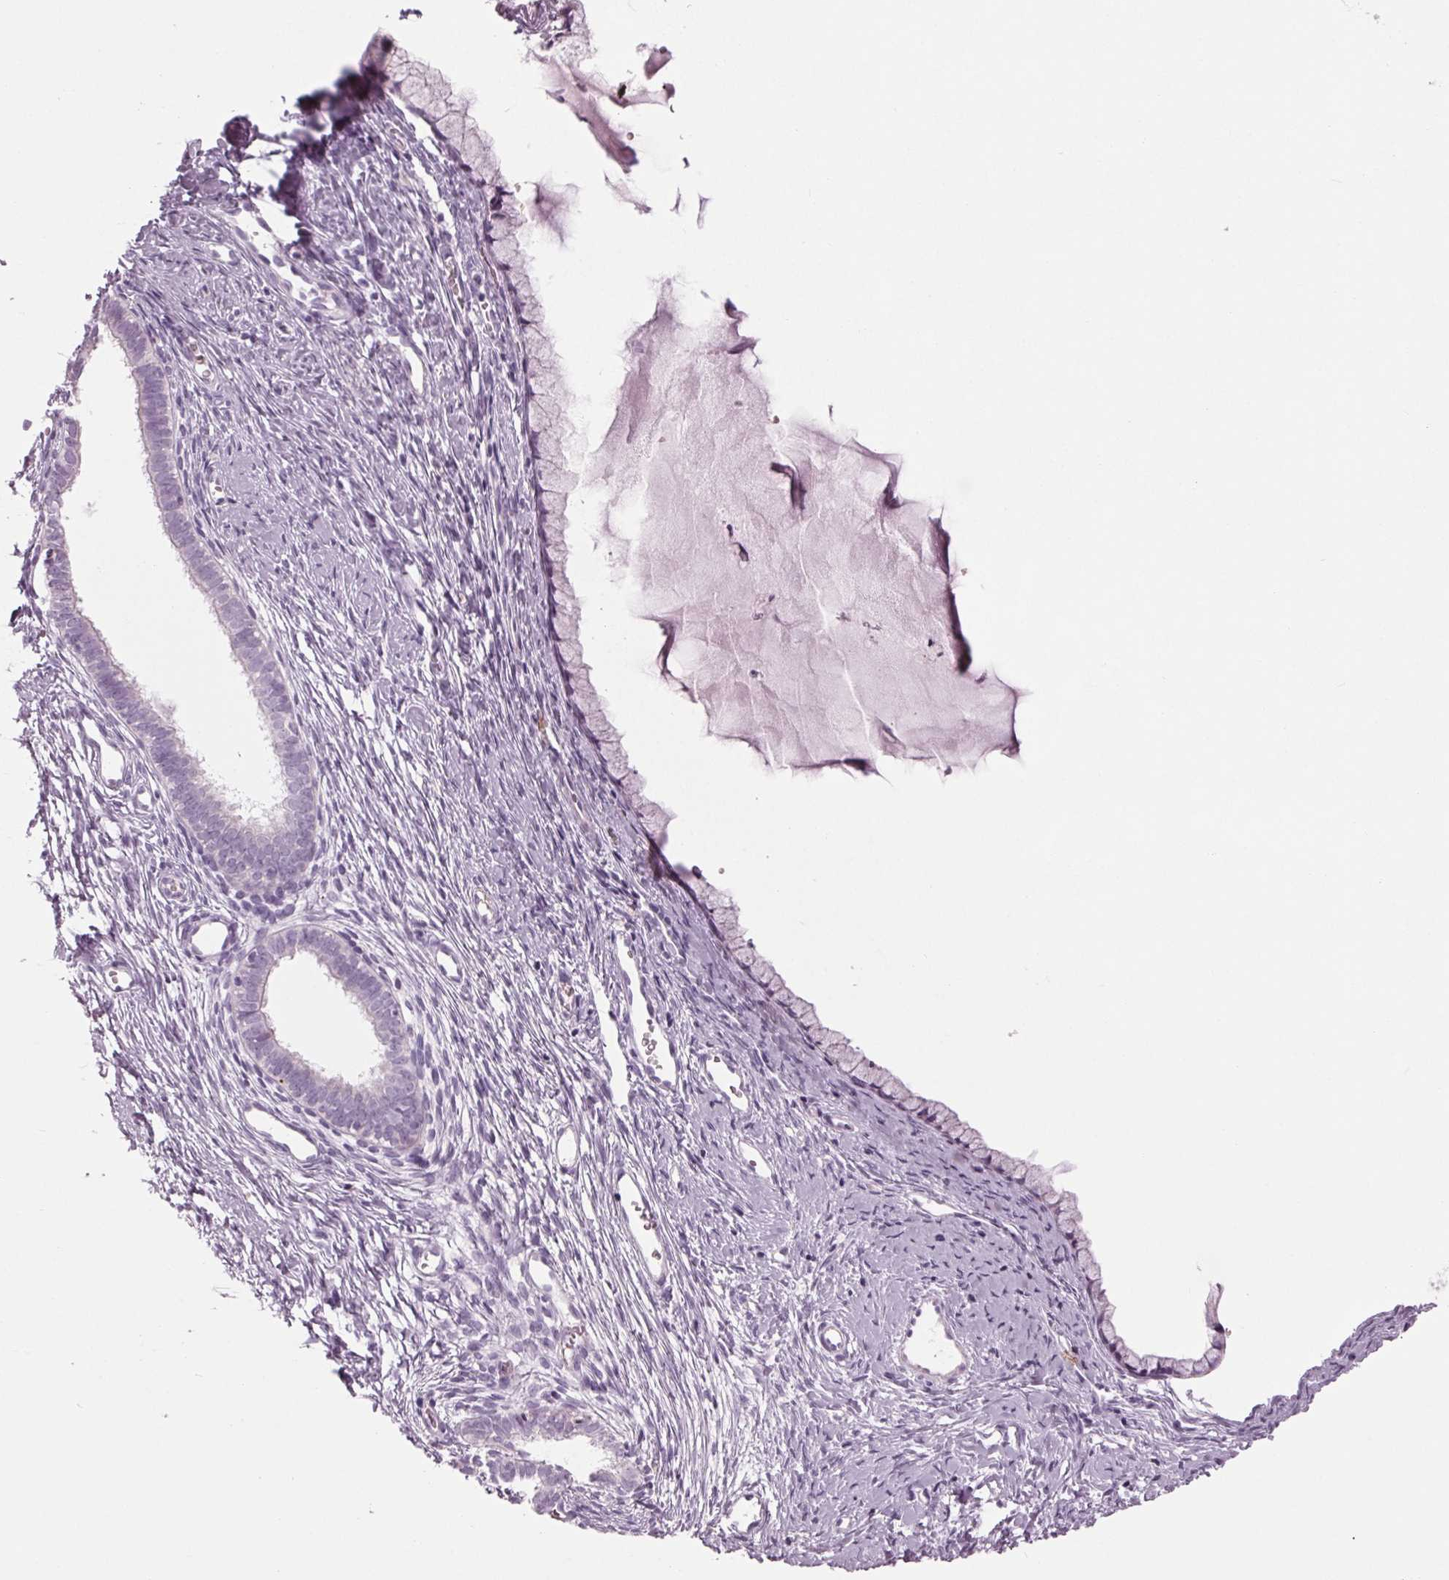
{"staining": {"intensity": "negative", "quantity": "none", "location": "none"}, "tissue": "cervix", "cell_type": "Glandular cells", "image_type": "normal", "snomed": [{"axis": "morphology", "description": "Normal tissue, NOS"}, {"axis": "topography", "description": "Cervix"}], "caption": "Immunohistochemistry (IHC) histopathology image of benign cervix: human cervix stained with DAB shows no significant protein expression in glandular cells.", "gene": "CYP3A43", "patient": {"sex": "female", "age": 40}}